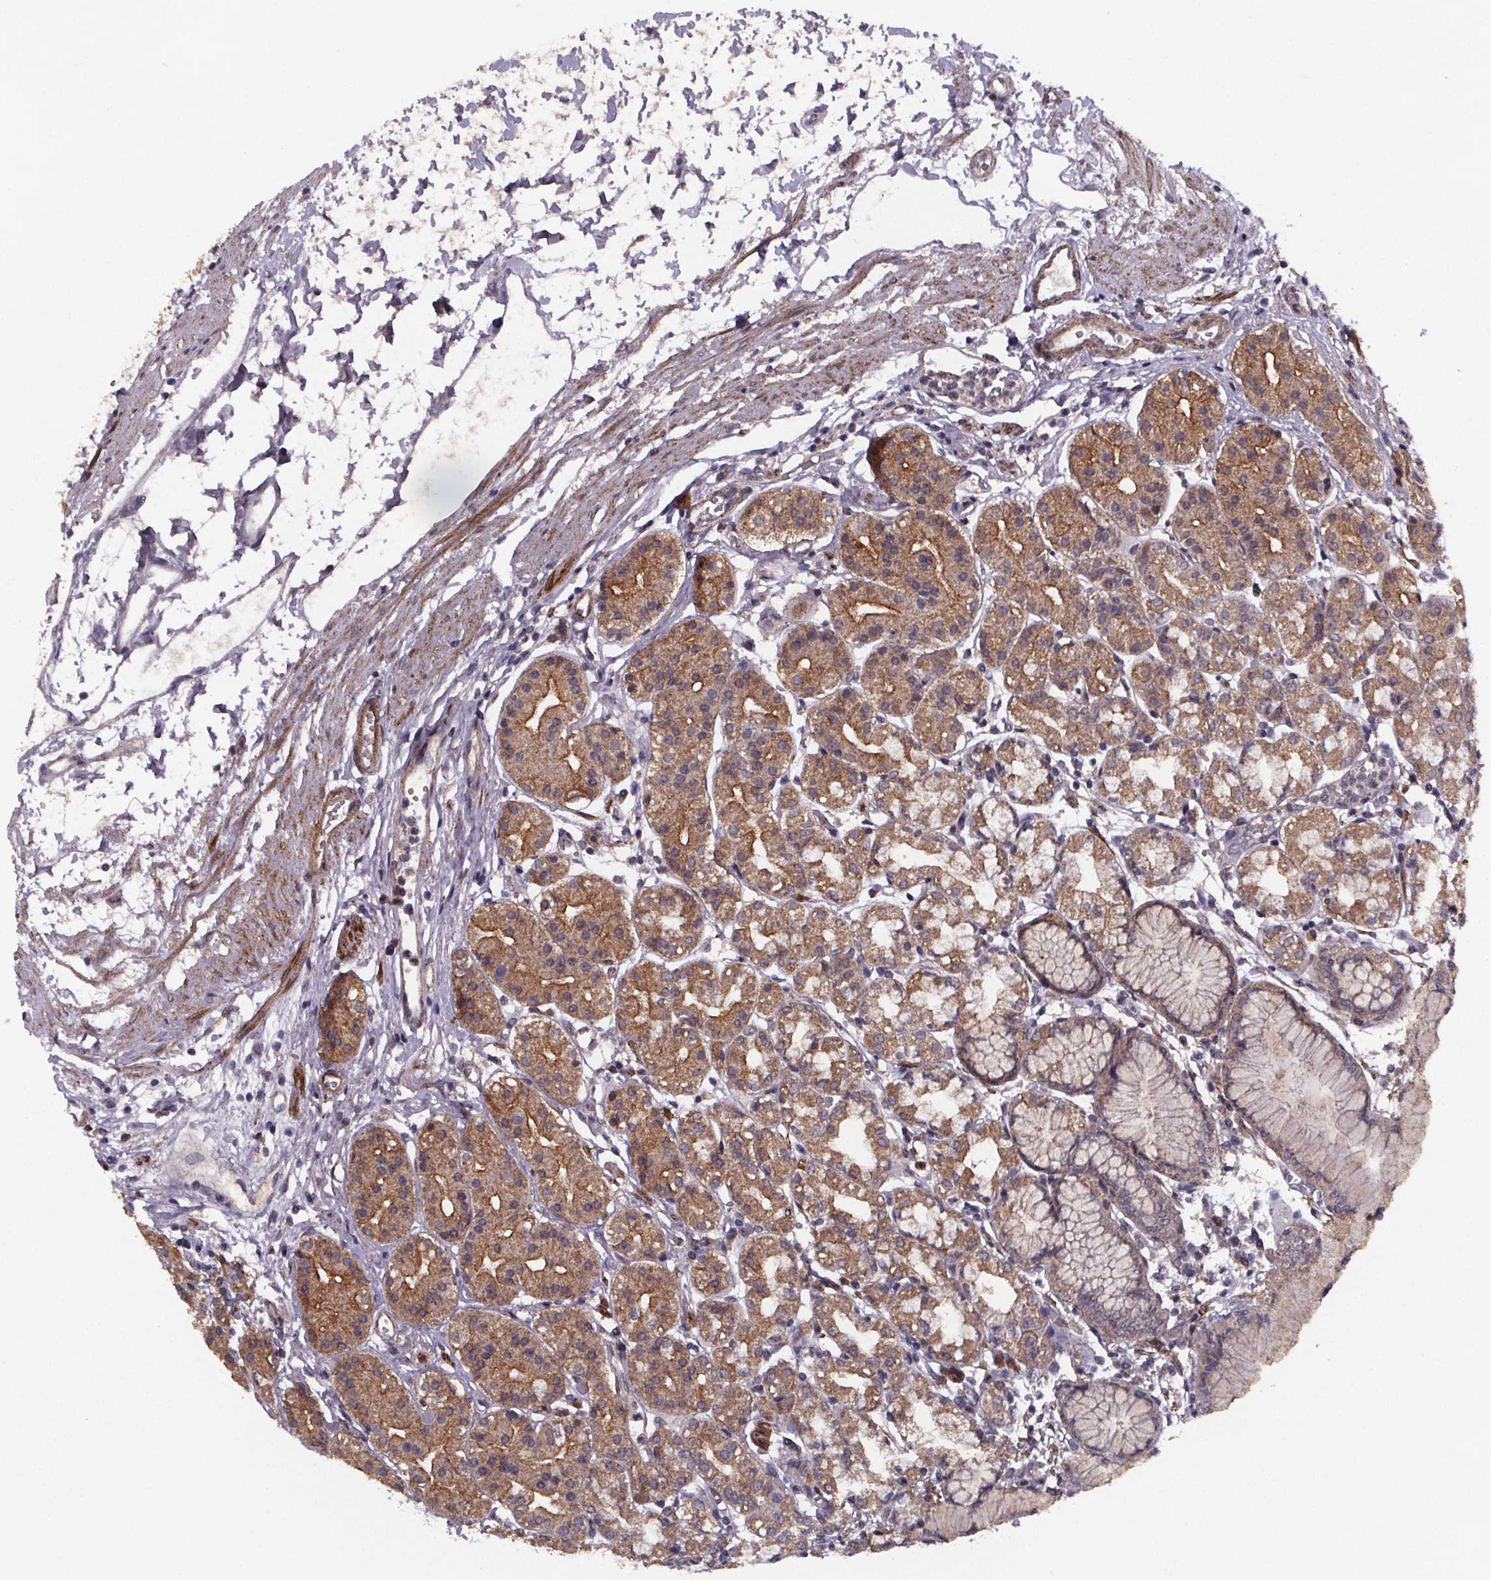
{"staining": {"intensity": "moderate", "quantity": ">75%", "location": "cytoplasmic/membranous"}, "tissue": "stomach", "cell_type": "Glandular cells", "image_type": "normal", "snomed": [{"axis": "morphology", "description": "Normal tissue, NOS"}, {"axis": "topography", "description": "Skeletal muscle"}, {"axis": "topography", "description": "Stomach"}], "caption": "DAB (3,3'-diaminobenzidine) immunohistochemical staining of unremarkable human stomach demonstrates moderate cytoplasmic/membranous protein expression in approximately >75% of glandular cells. (Brightfield microscopy of DAB IHC at high magnification).", "gene": "PALLD", "patient": {"sex": "female", "age": 57}}